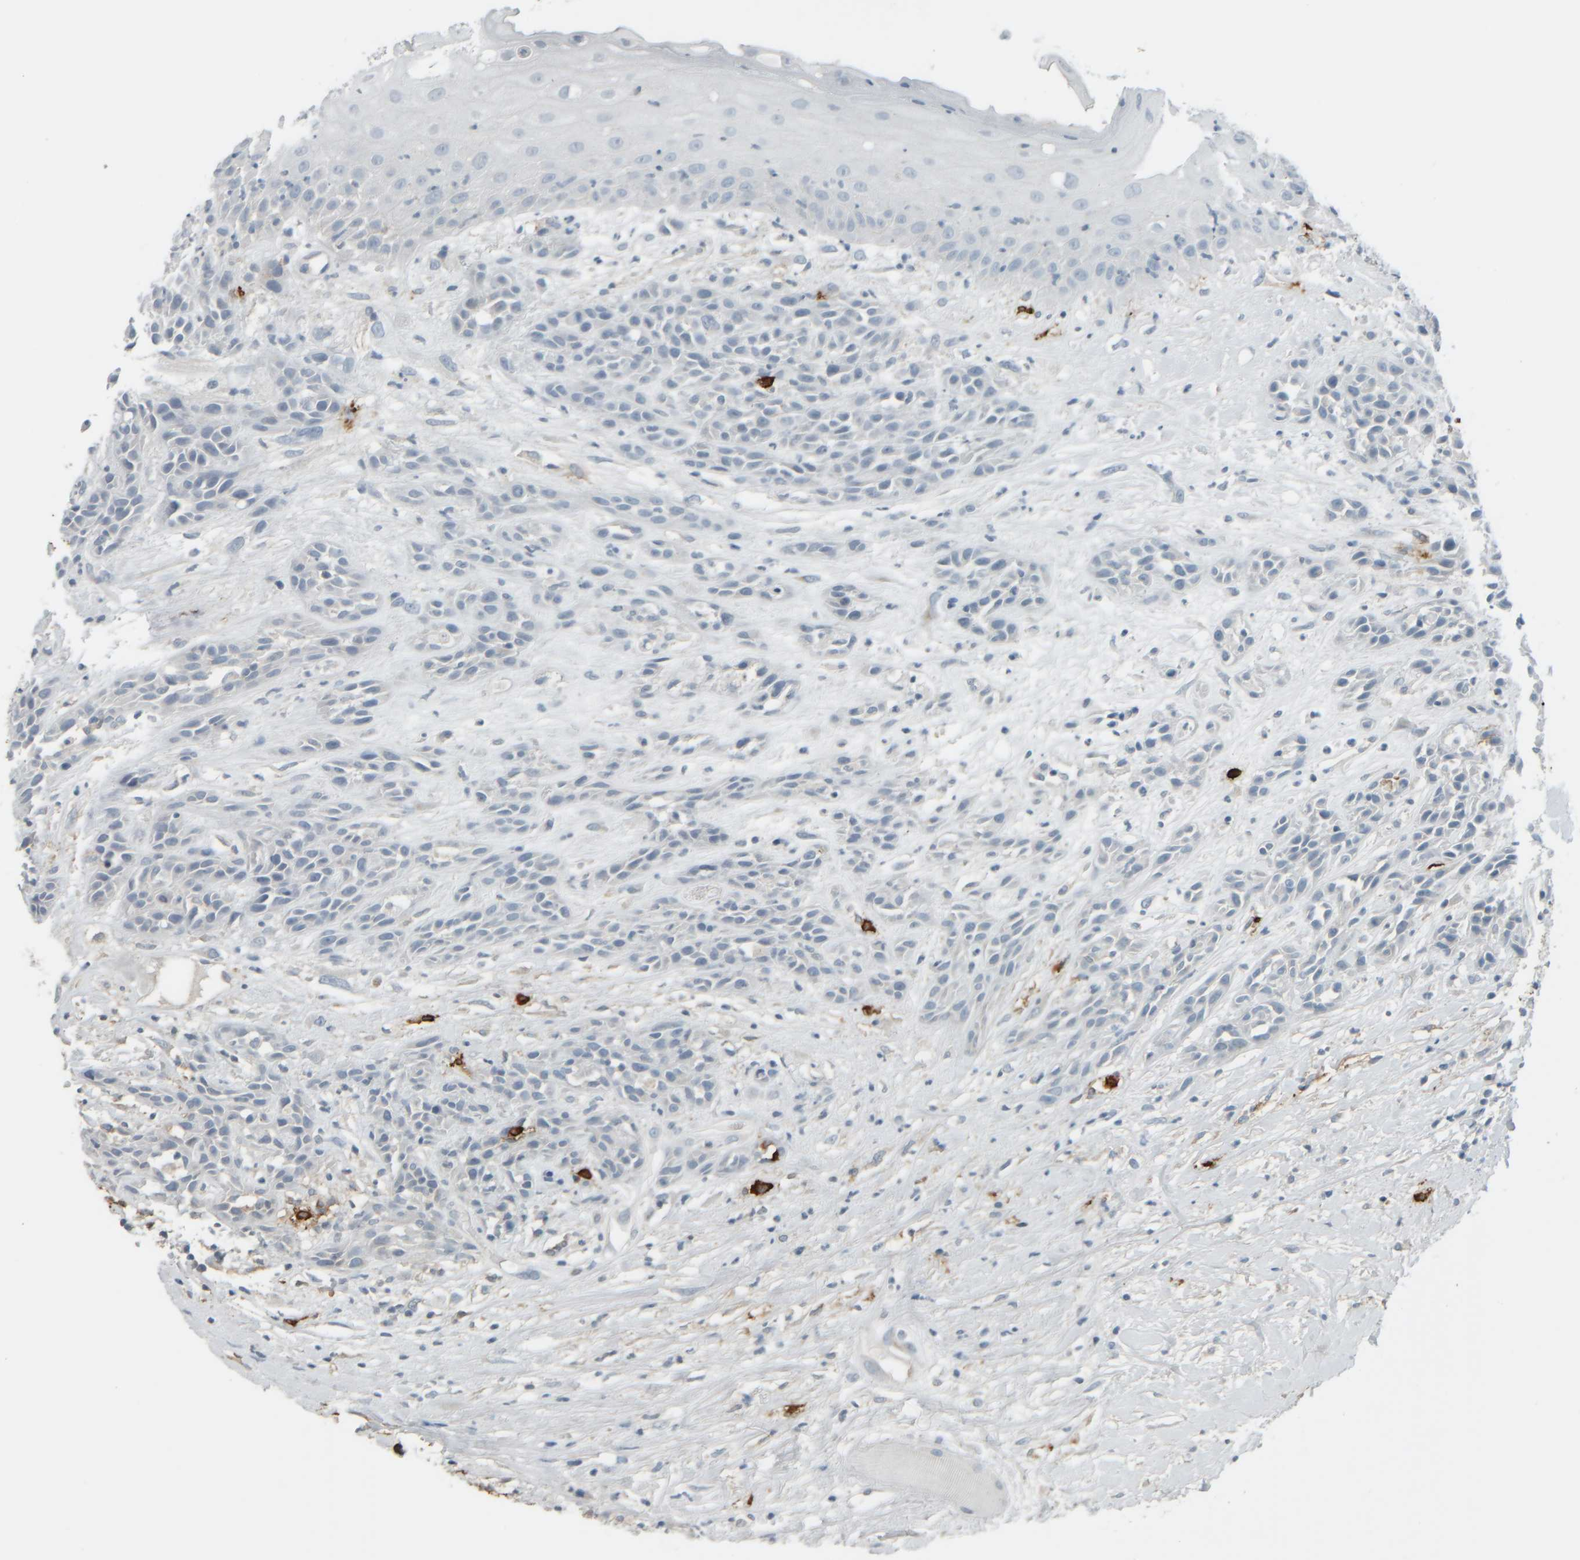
{"staining": {"intensity": "negative", "quantity": "none", "location": "none"}, "tissue": "head and neck cancer", "cell_type": "Tumor cells", "image_type": "cancer", "snomed": [{"axis": "morphology", "description": "Normal tissue, NOS"}, {"axis": "morphology", "description": "Squamous cell carcinoma, NOS"}, {"axis": "topography", "description": "Cartilage tissue"}, {"axis": "topography", "description": "Head-Neck"}], "caption": "A micrograph of human head and neck squamous cell carcinoma is negative for staining in tumor cells.", "gene": "TPSAB1", "patient": {"sex": "male", "age": 62}}